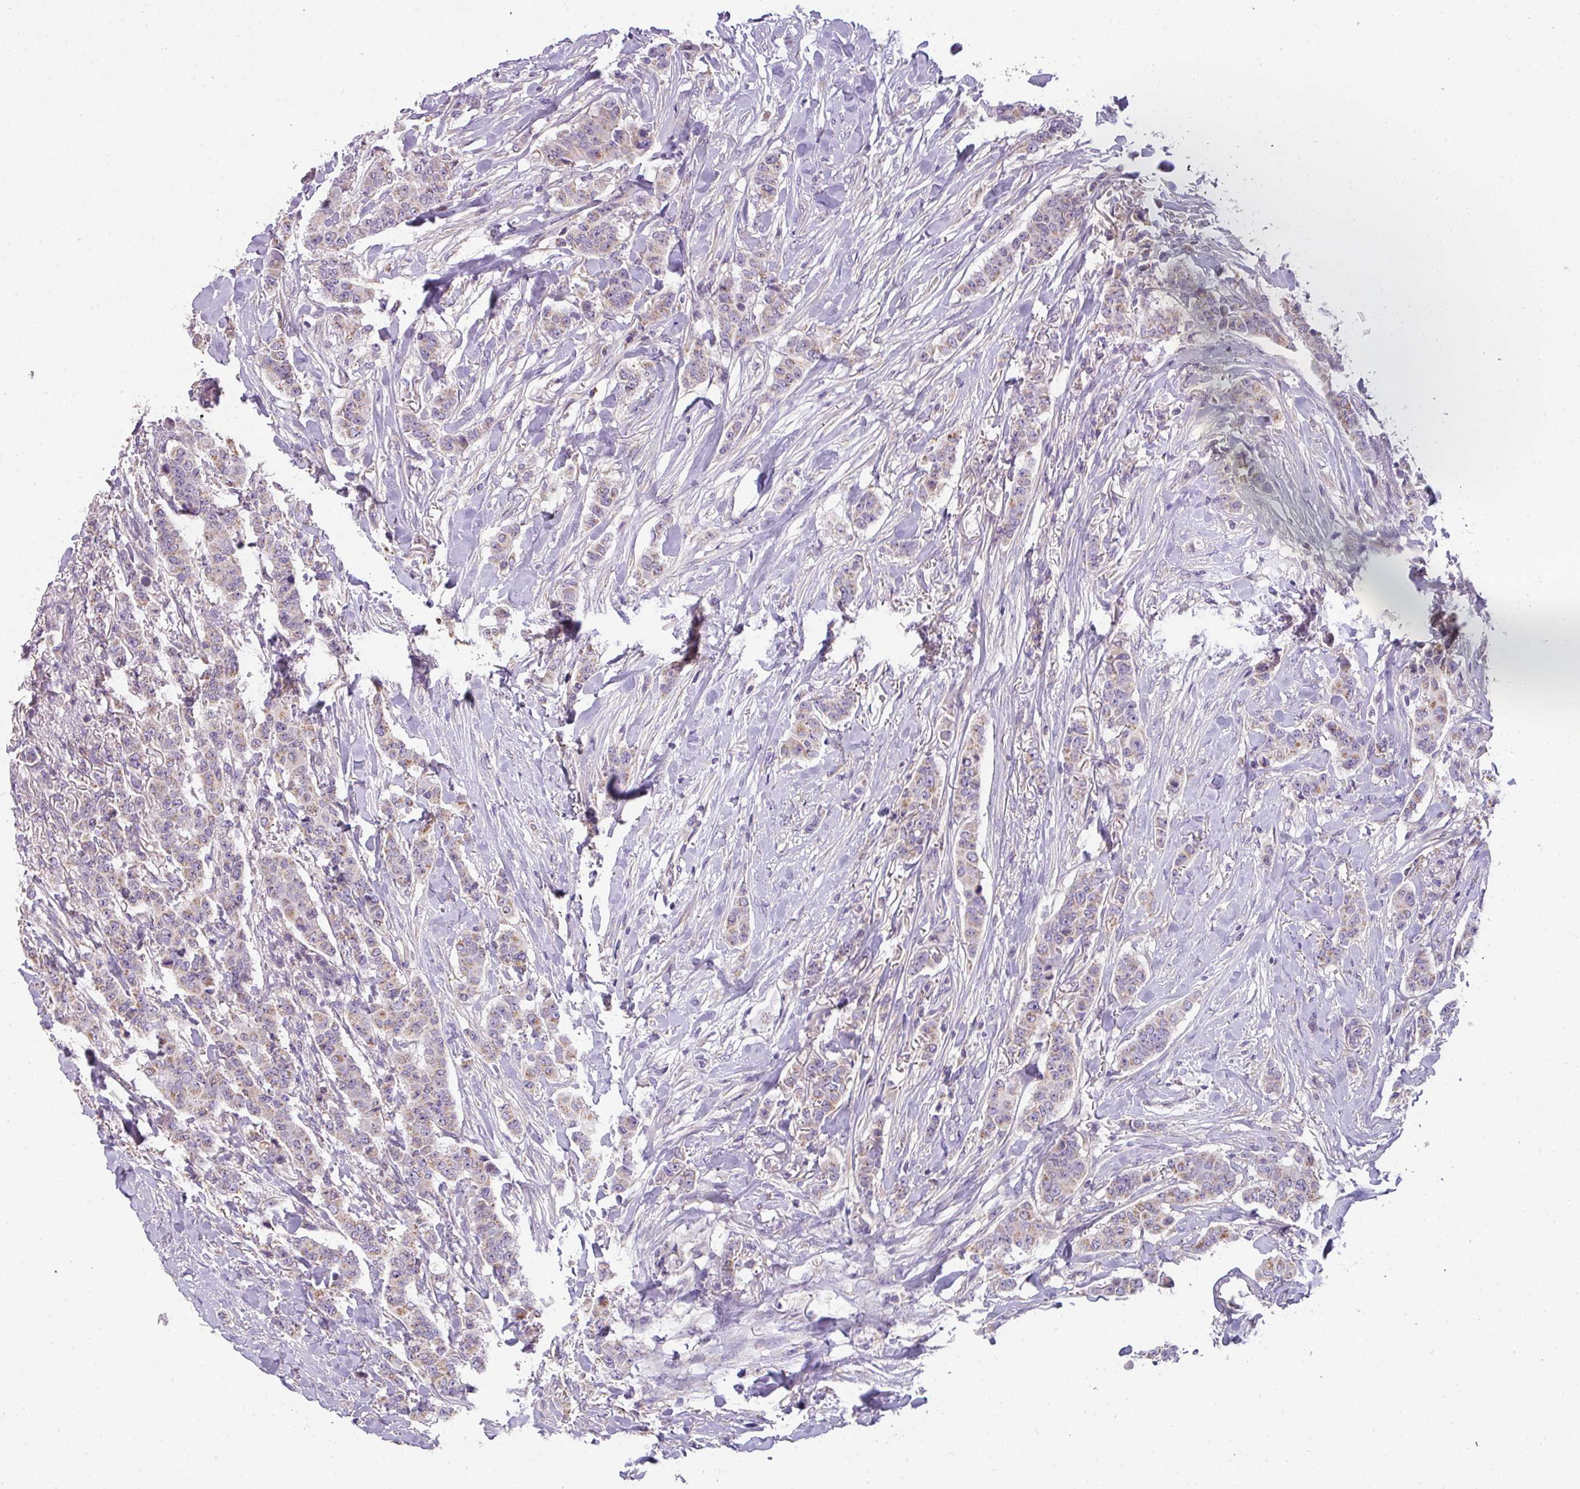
{"staining": {"intensity": "weak", "quantity": "<25%", "location": "cytoplasmic/membranous"}, "tissue": "breast cancer", "cell_type": "Tumor cells", "image_type": "cancer", "snomed": [{"axis": "morphology", "description": "Duct carcinoma"}, {"axis": "topography", "description": "Breast"}], "caption": "Photomicrograph shows no protein staining in tumor cells of breast cancer tissue.", "gene": "PALS2", "patient": {"sex": "female", "age": 40}}